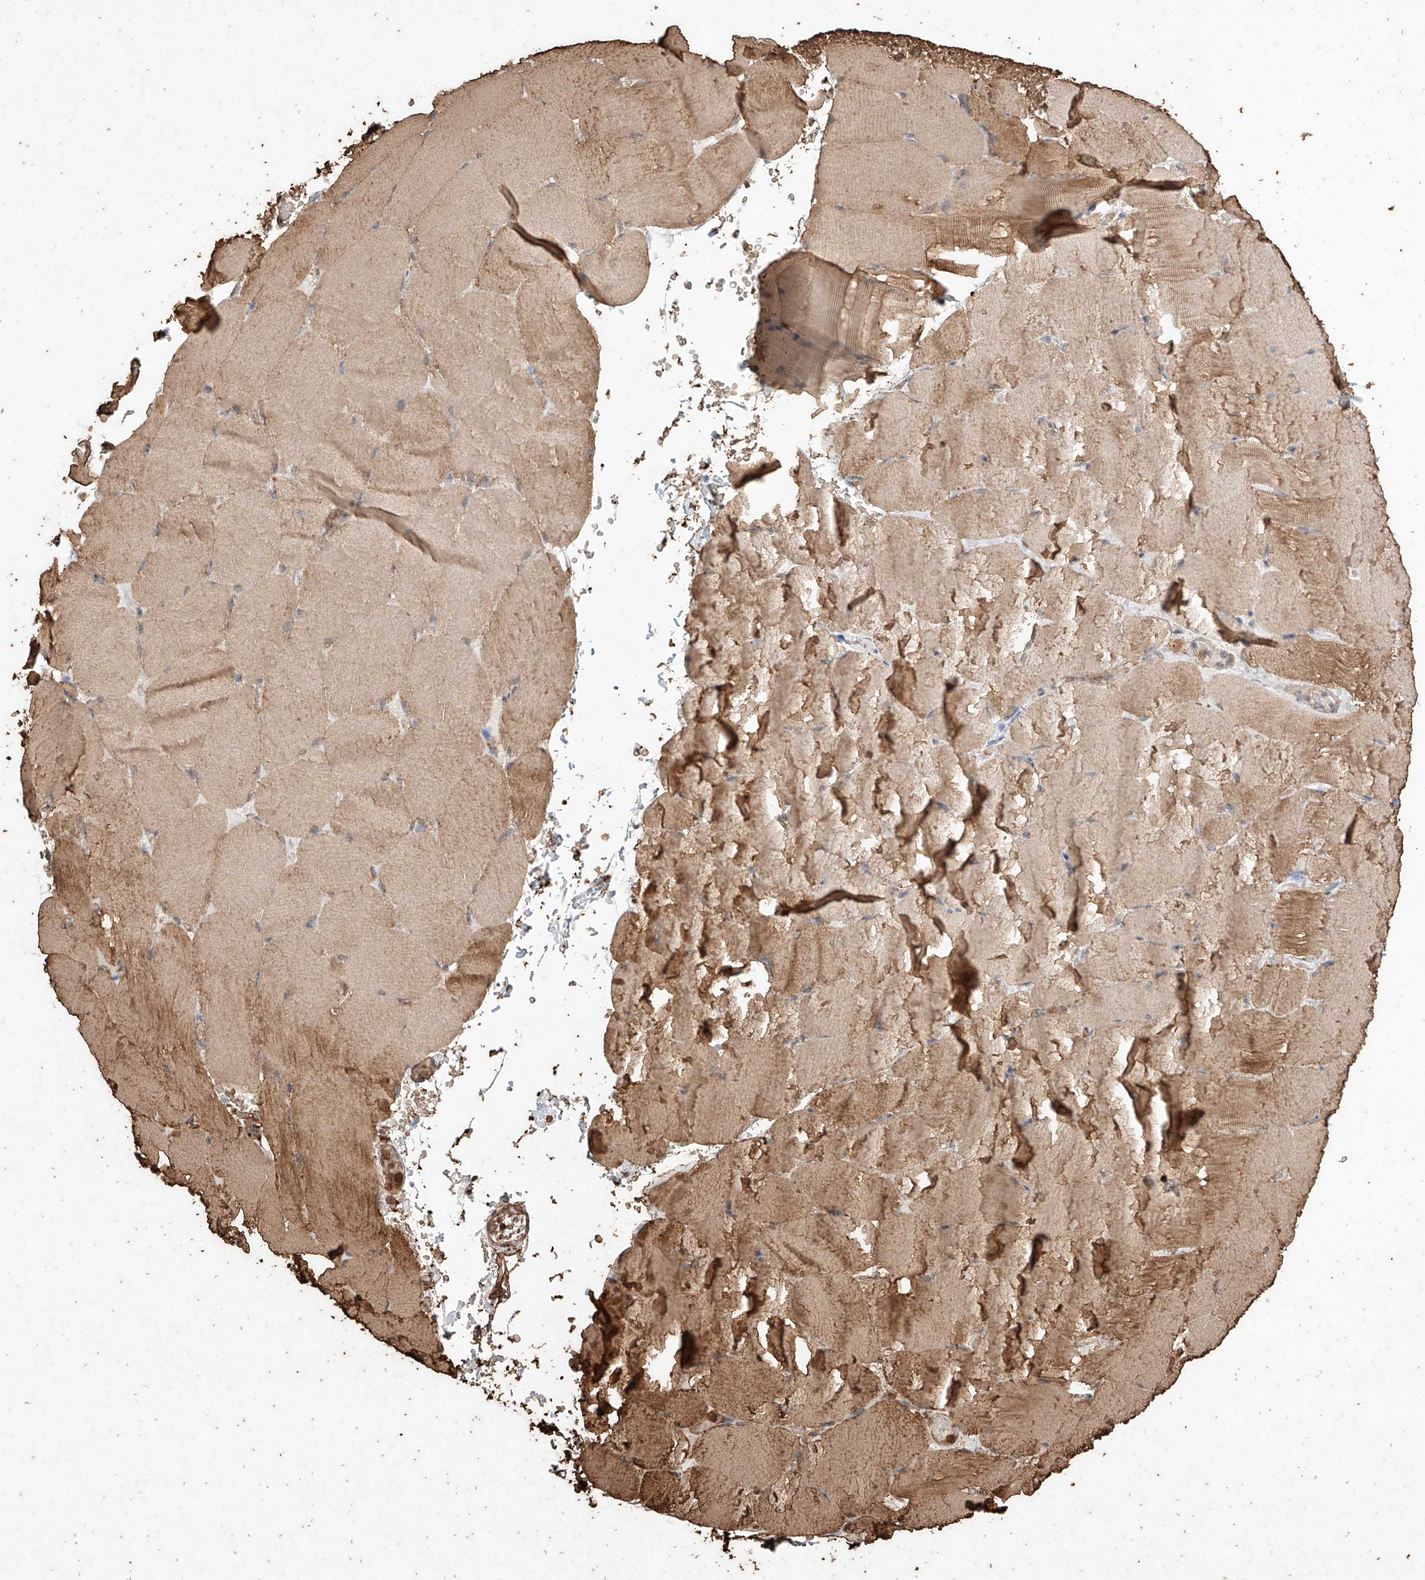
{"staining": {"intensity": "strong", "quantity": ">75%", "location": "cytoplasmic/membranous"}, "tissue": "skeletal muscle", "cell_type": "Myocytes", "image_type": "normal", "snomed": [{"axis": "morphology", "description": "Normal tissue, NOS"}, {"axis": "topography", "description": "Skeletal muscle"}, {"axis": "topography", "description": "Parathyroid gland"}], "caption": "Skeletal muscle stained for a protein shows strong cytoplasmic/membranous positivity in myocytes. The staining was performed using DAB (3,3'-diaminobenzidine), with brown indicating positive protein expression. Nuclei are stained blue with hematoxylin.", "gene": "M6PR", "patient": {"sex": "female", "age": 37}}